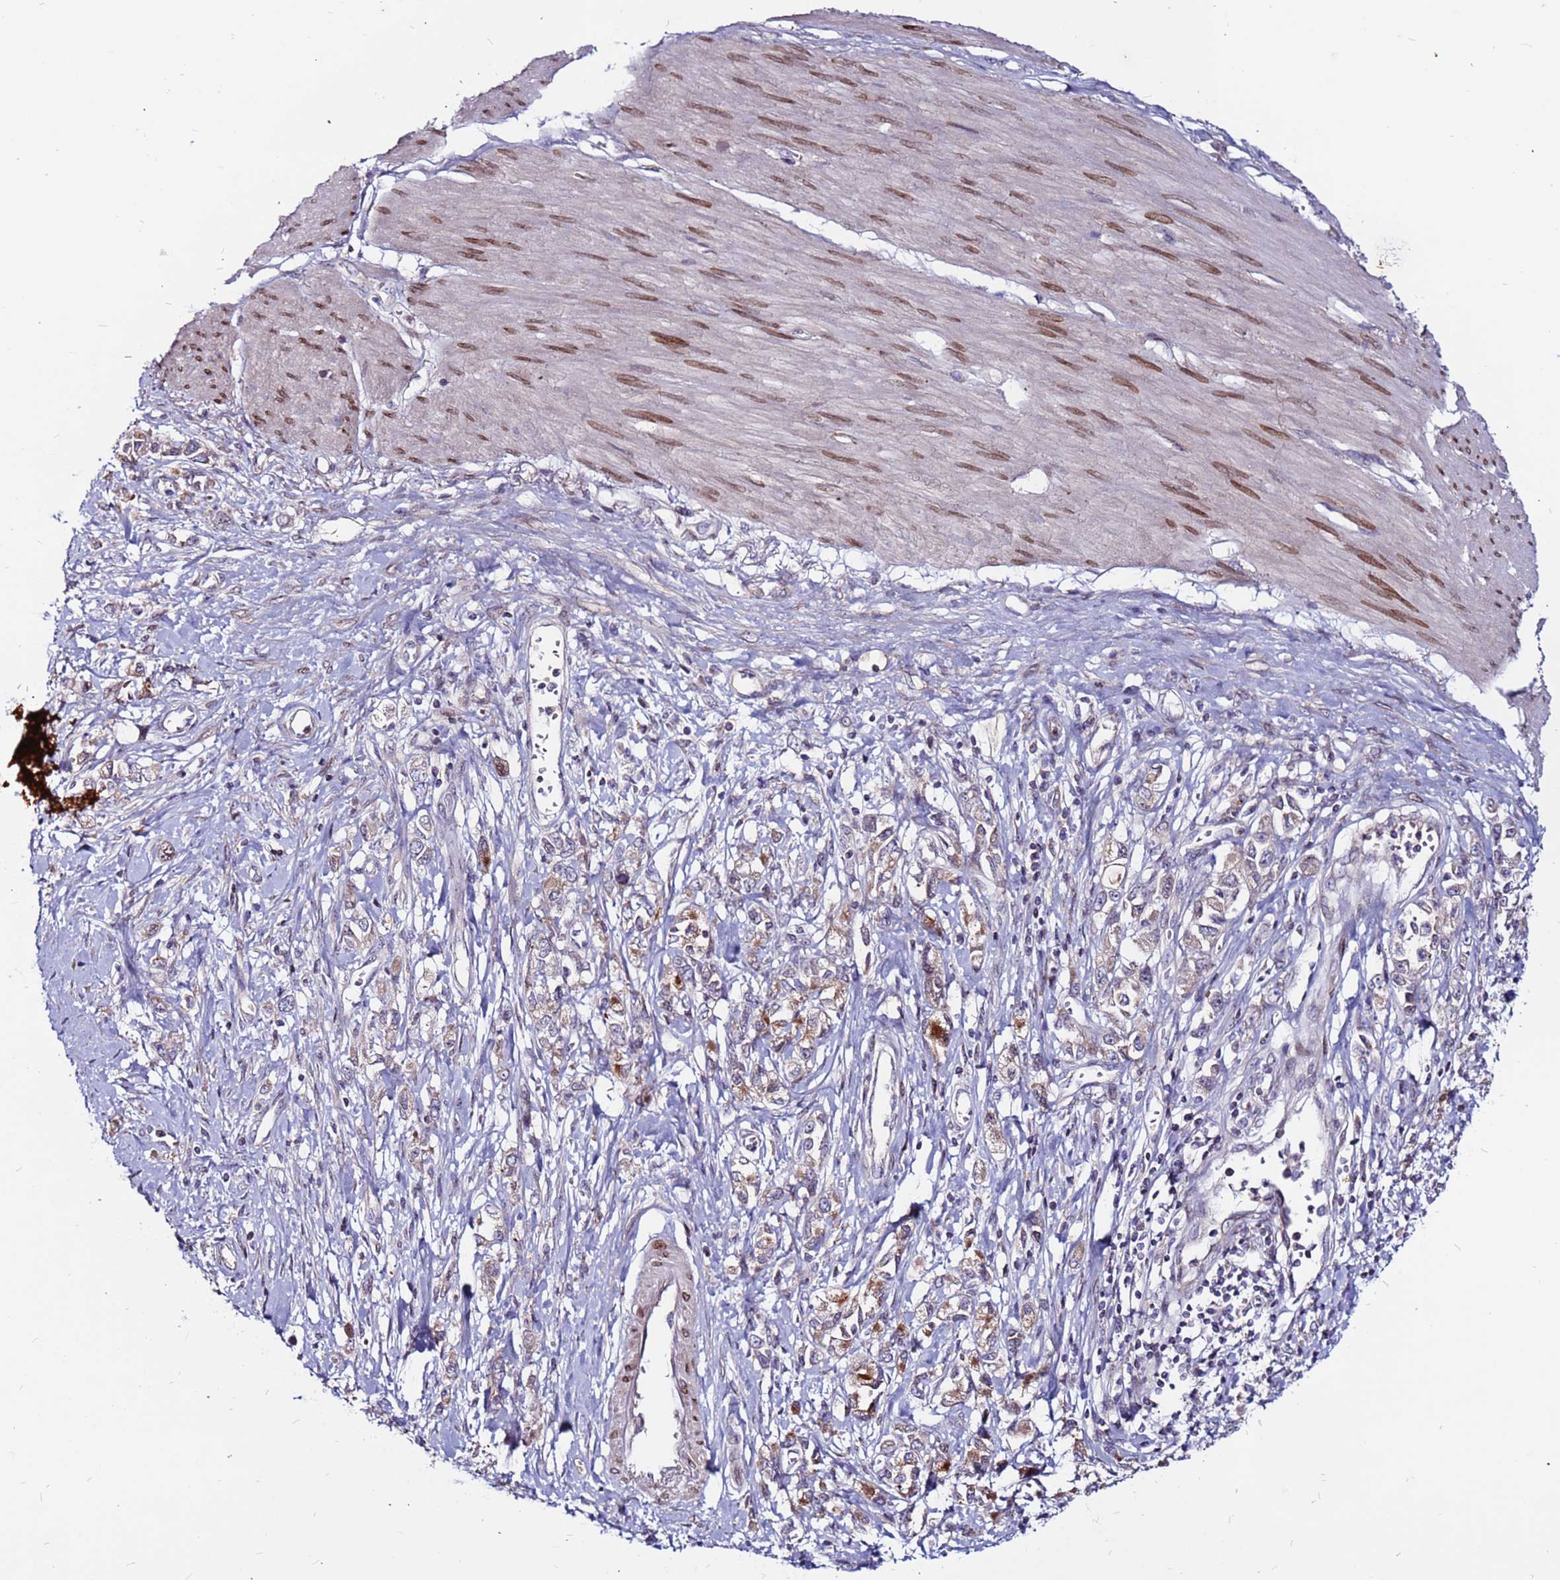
{"staining": {"intensity": "weak", "quantity": "<25%", "location": "cytoplasmic/membranous"}, "tissue": "stomach cancer", "cell_type": "Tumor cells", "image_type": "cancer", "snomed": [{"axis": "morphology", "description": "Adenocarcinoma, NOS"}, {"axis": "topography", "description": "Stomach"}], "caption": "Tumor cells are negative for brown protein staining in stomach cancer.", "gene": "CCDC71", "patient": {"sex": "female", "age": 76}}